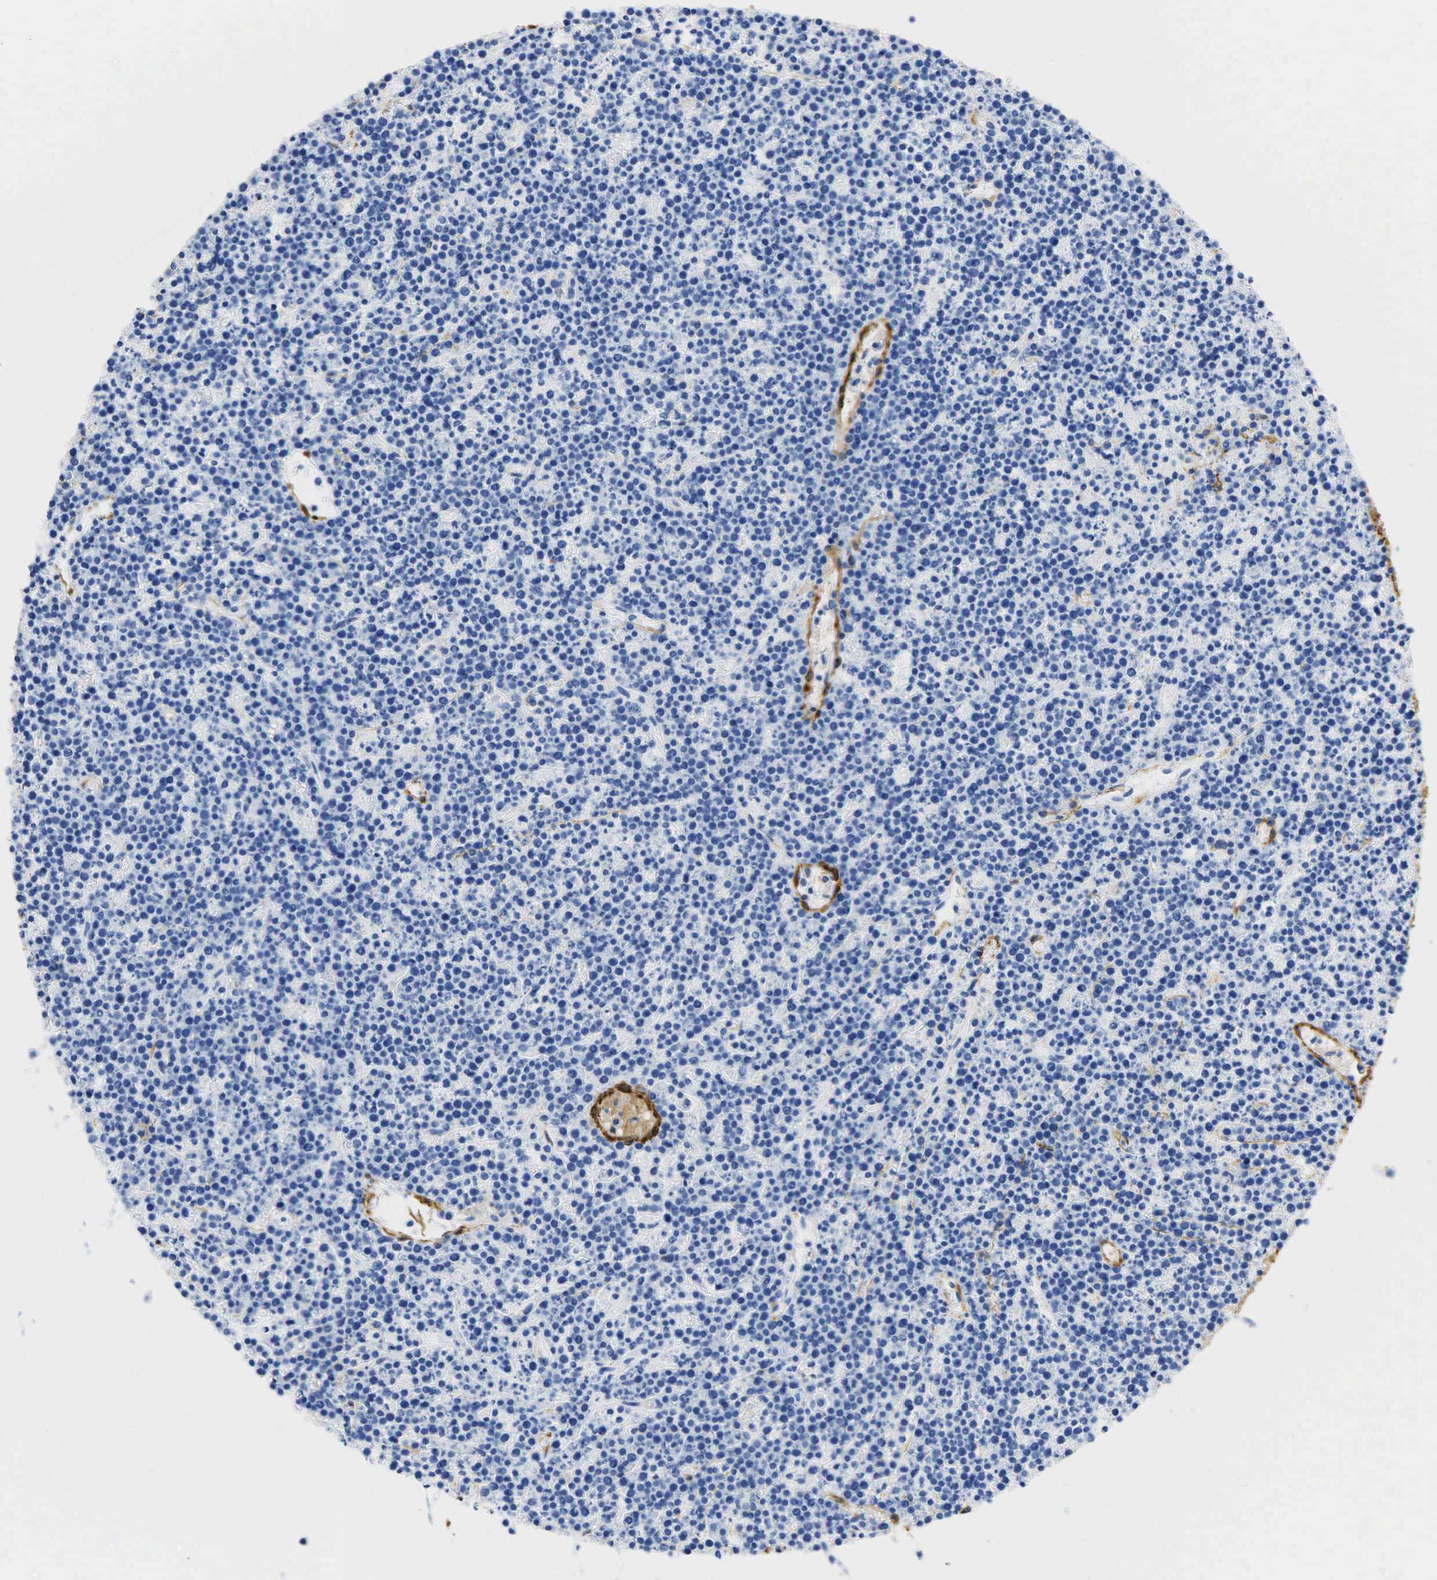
{"staining": {"intensity": "negative", "quantity": "none", "location": "none"}, "tissue": "lymphoma", "cell_type": "Tumor cells", "image_type": "cancer", "snomed": [{"axis": "morphology", "description": "Malignant lymphoma, non-Hodgkin's type, High grade"}, {"axis": "topography", "description": "Ovary"}], "caption": "High power microscopy image of an immunohistochemistry micrograph of lymphoma, revealing no significant positivity in tumor cells.", "gene": "ACTA1", "patient": {"sex": "female", "age": 56}}